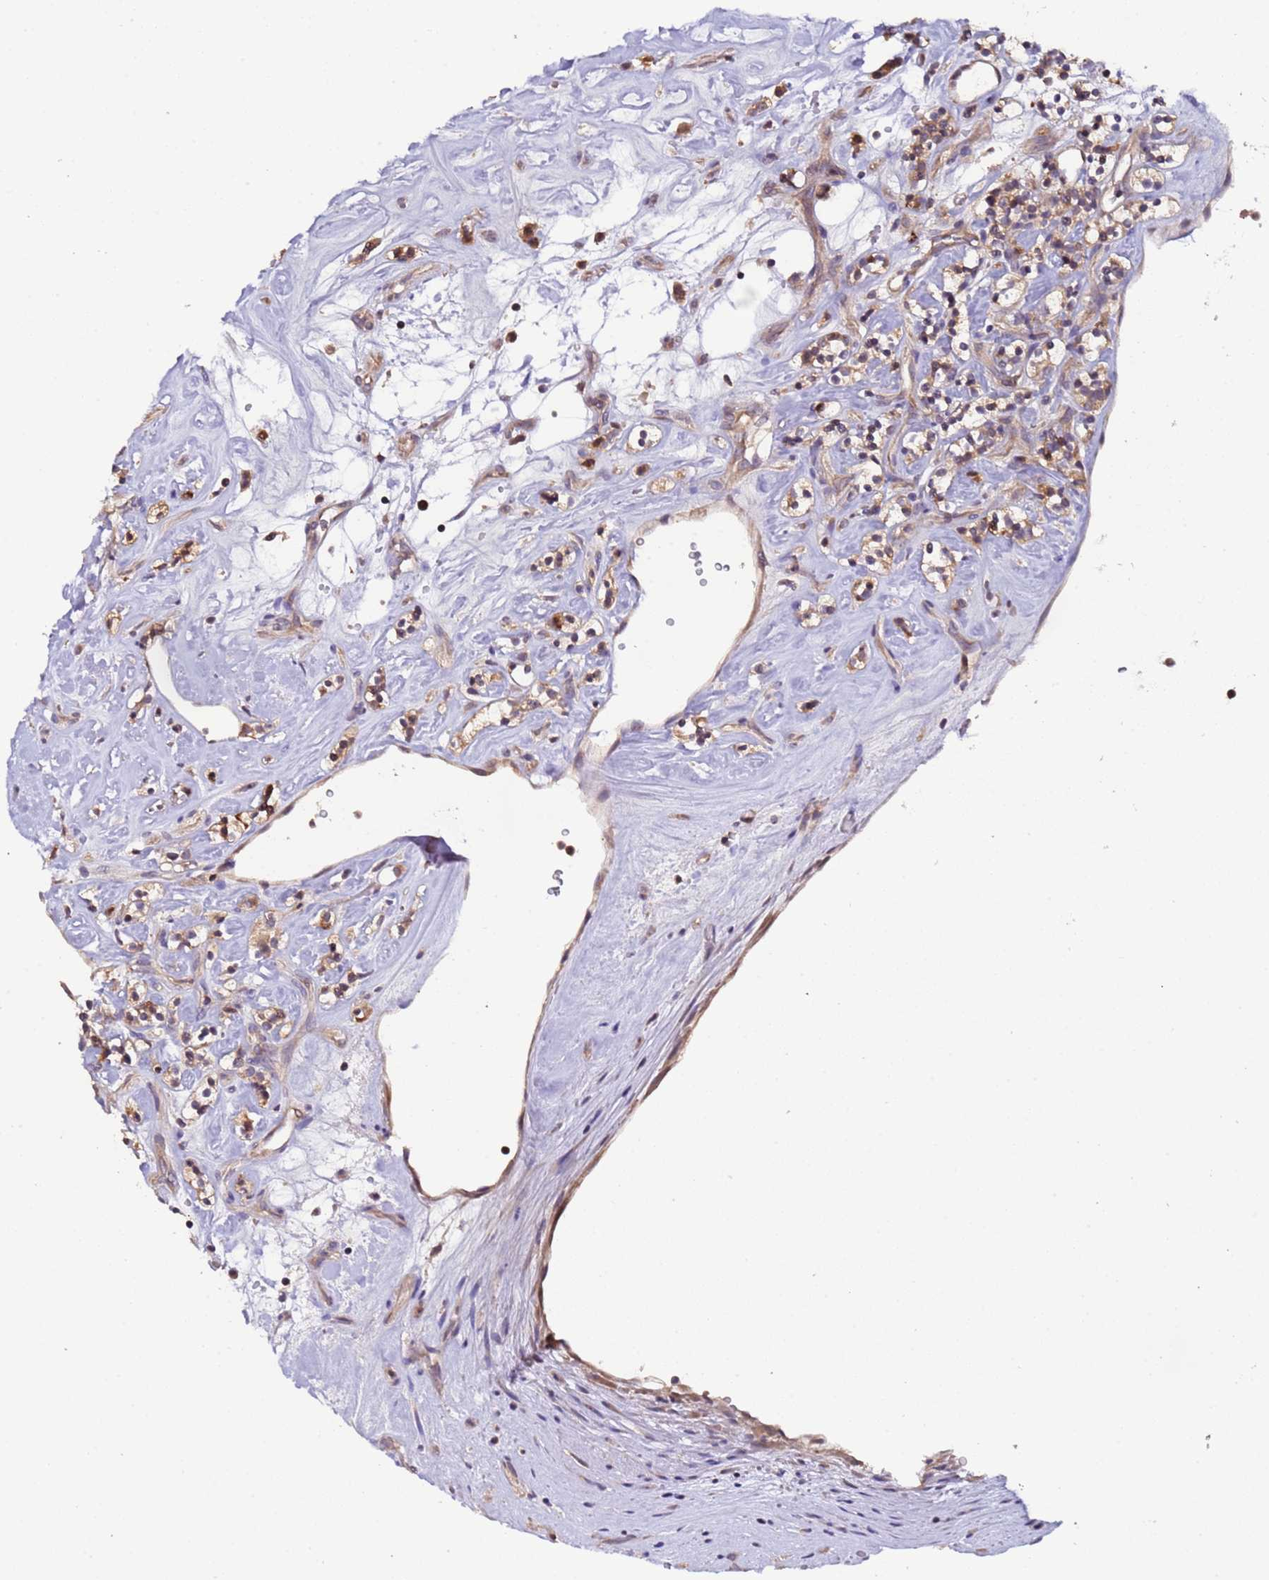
{"staining": {"intensity": "weak", "quantity": "25%-75%", "location": "cytoplasmic/membranous"}, "tissue": "renal cancer", "cell_type": "Tumor cells", "image_type": "cancer", "snomed": [{"axis": "morphology", "description": "Adenocarcinoma, NOS"}, {"axis": "topography", "description": "Kidney"}], "caption": "Immunohistochemical staining of human renal cancer (adenocarcinoma) demonstrates low levels of weak cytoplasmic/membranous protein expression in approximately 25%-75% of tumor cells.", "gene": "ELMOD2", "patient": {"sex": "male", "age": 77}}